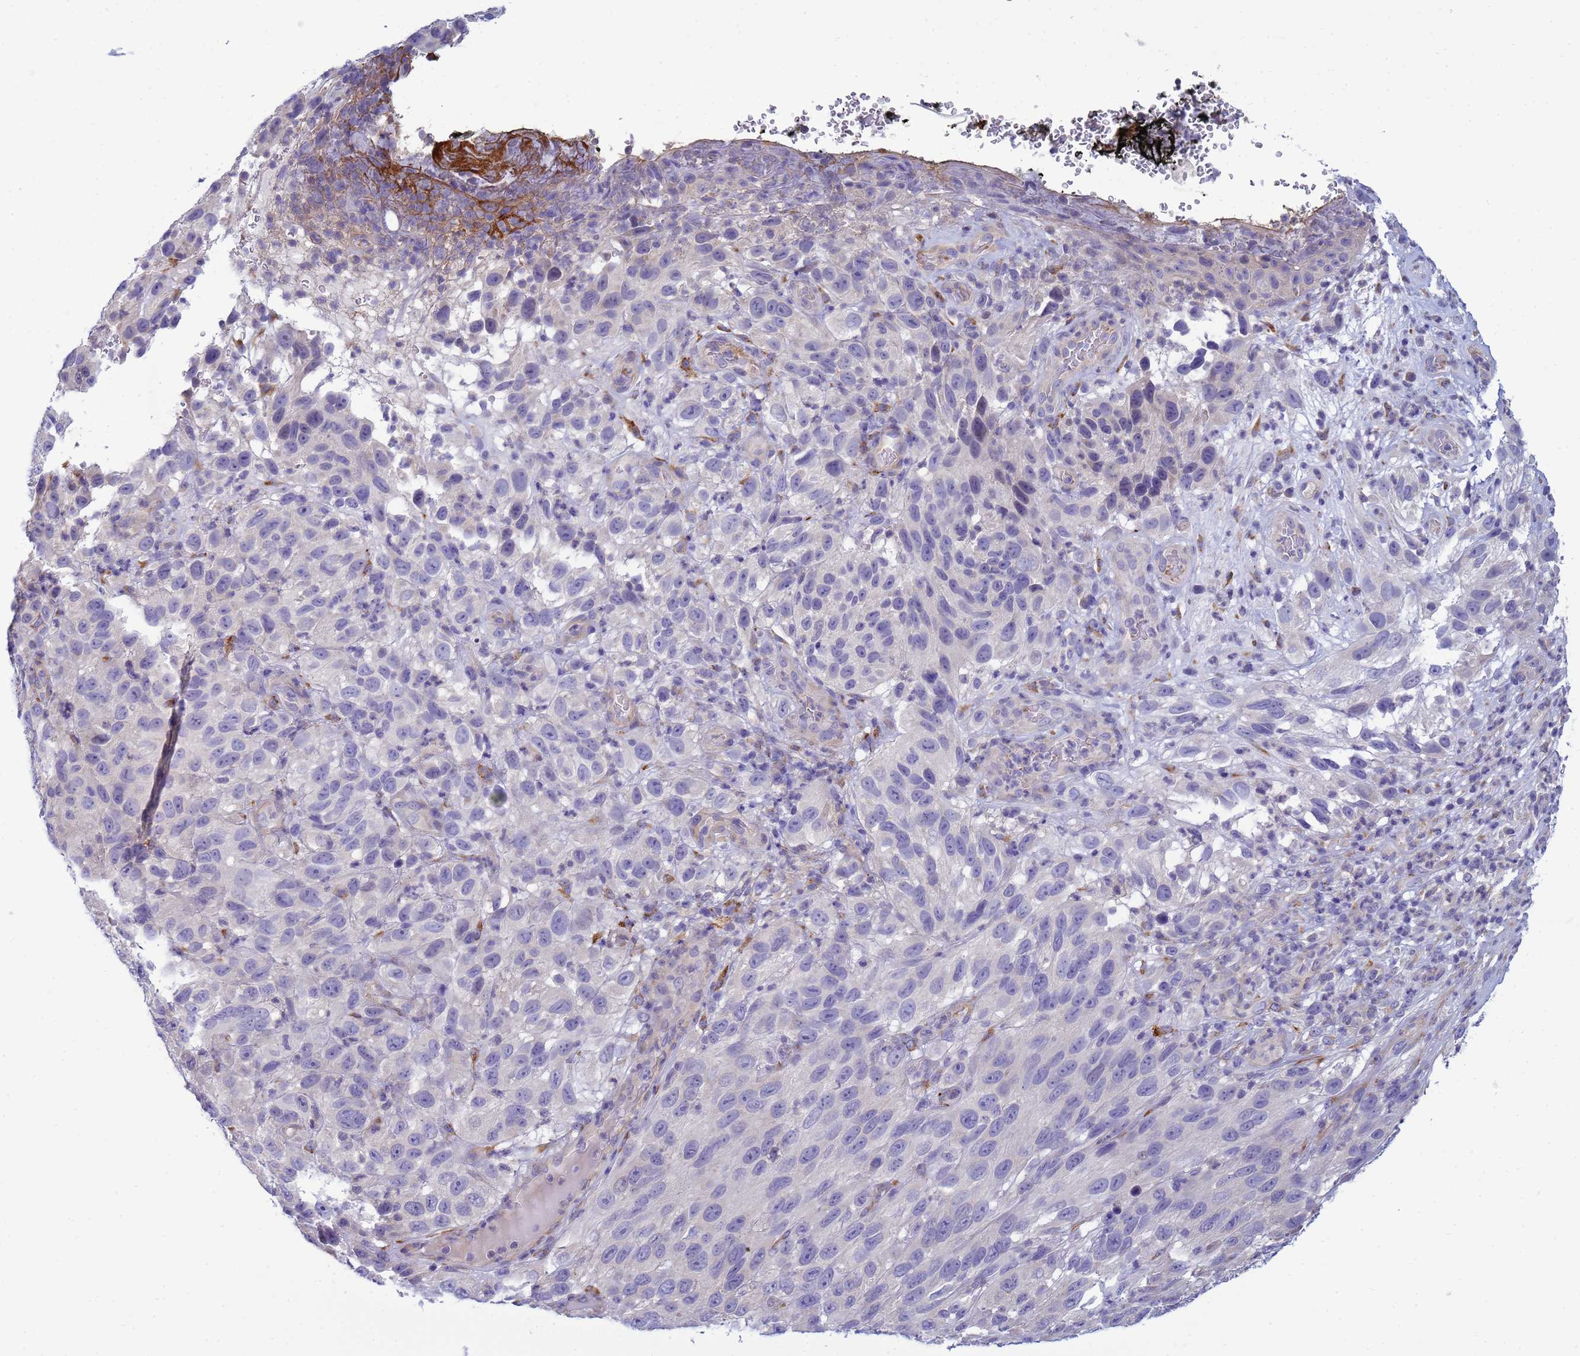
{"staining": {"intensity": "negative", "quantity": "none", "location": "none"}, "tissue": "melanoma", "cell_type": "Tumor cells", "image_type": "cancer", "snomed": [{"axis": "morphology", "description": "Malignant melanoma, NOS"}, {"axis": "topography", "description": "Skin"}], "caption": "Protein analysis of malignant melanoma displays no significant expression in tumor cells.", "gene": "TRPC6", "patient": {"sex": "female", "age": 96}}